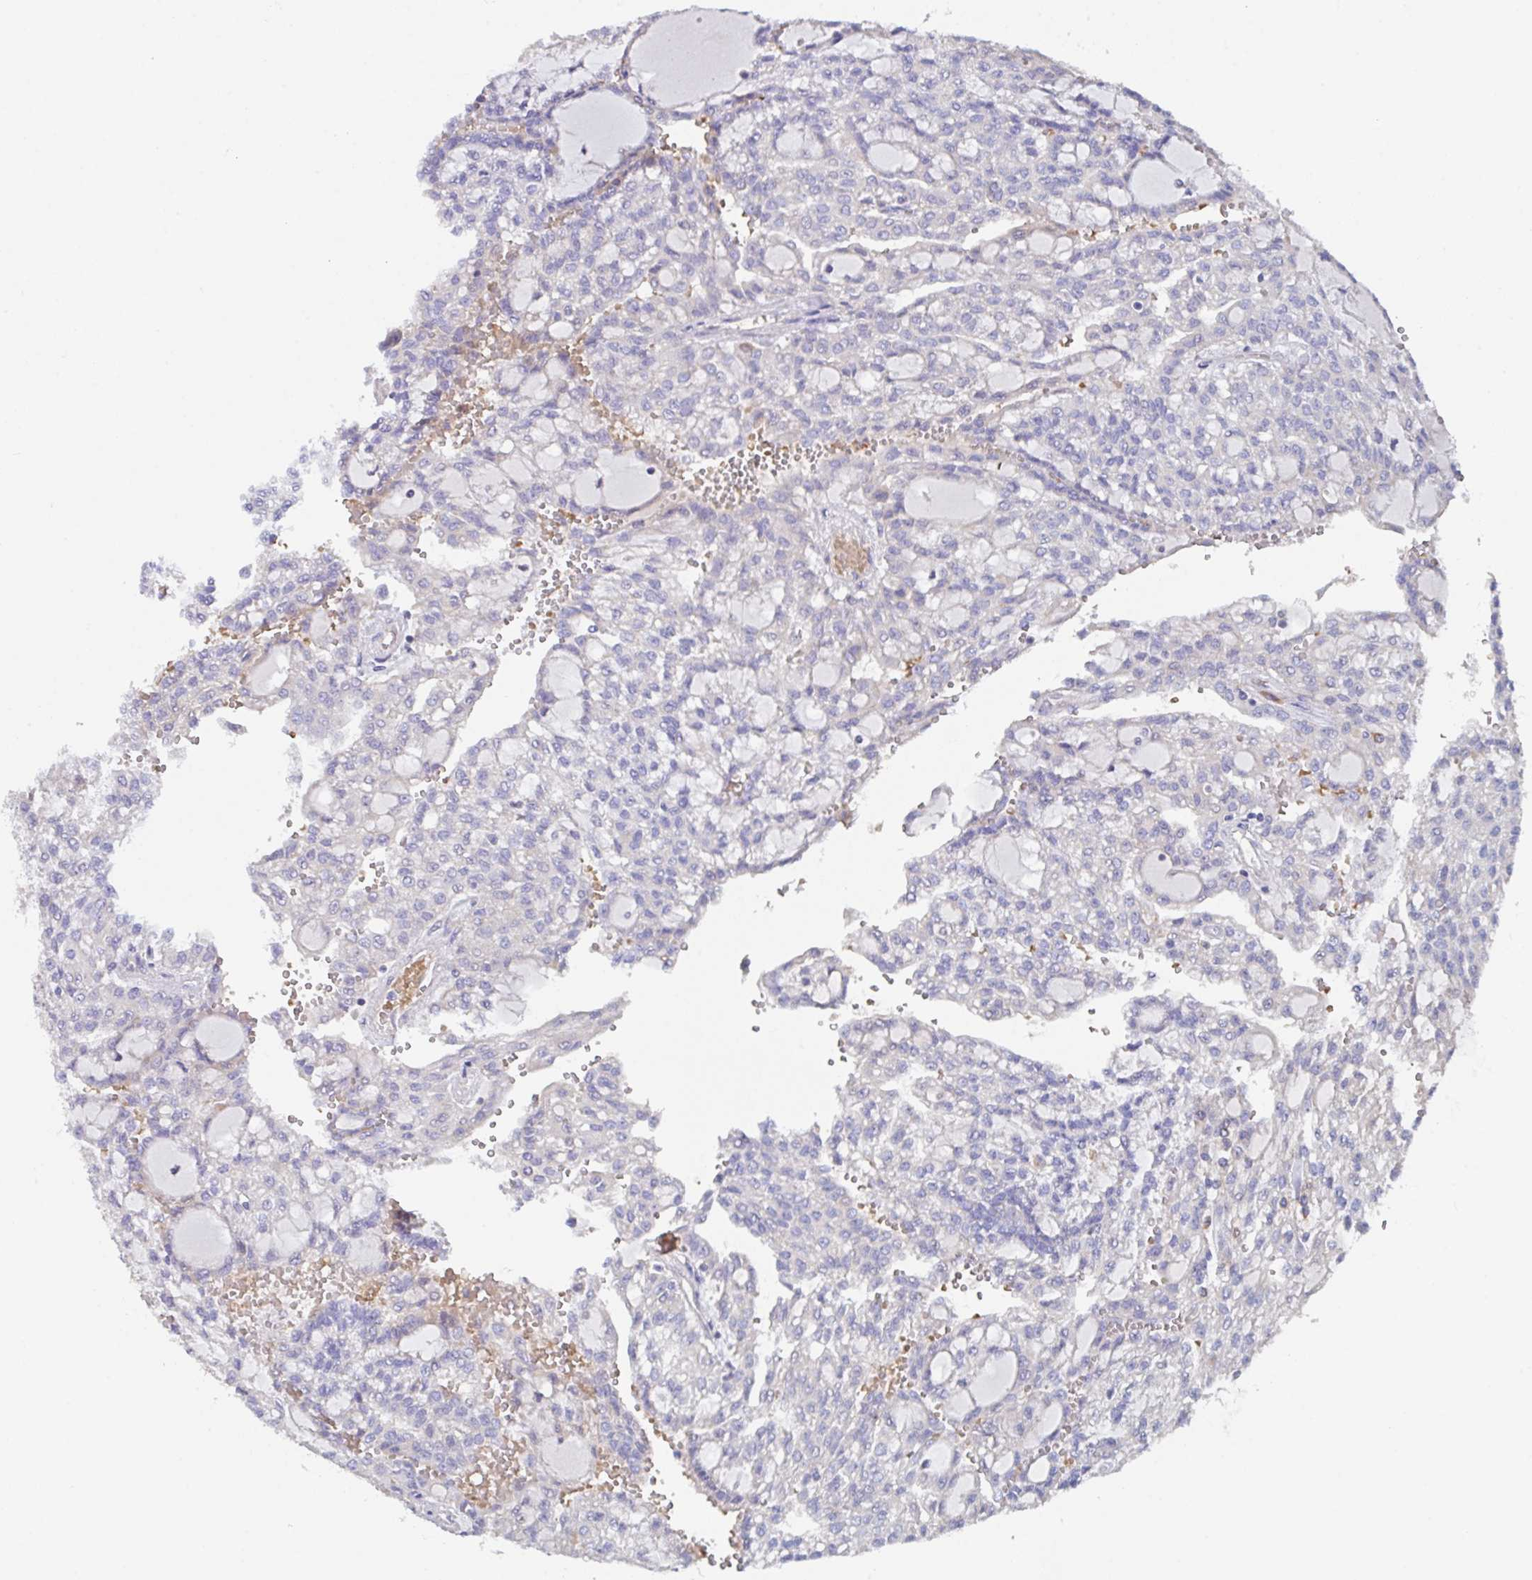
{"staining": {"intensity": "negative", "quantity": "none", "location": "none"}, "tissue": "renal cancer", "cell_type": "Tumor cells", "image_type": "cancer", "snomed": [{"axis": "morphology", "description": "Adenocarcinoma, NOS"}, {"axis": "topography", "description": "Kidney"}], "caption": "This is a image of immunohistochemistry staining of adenocarcinoma (renal), which shows no expression in tumor cells. (Stains: DAB (3,3'-diaminobenzidine) immunohistochemistry with hematoxylin counter stain, Microscopy: brightfield microscopy at high magnification).", "gene": "TFAP2C", "patient": {"sex": "male", "age": 63}}